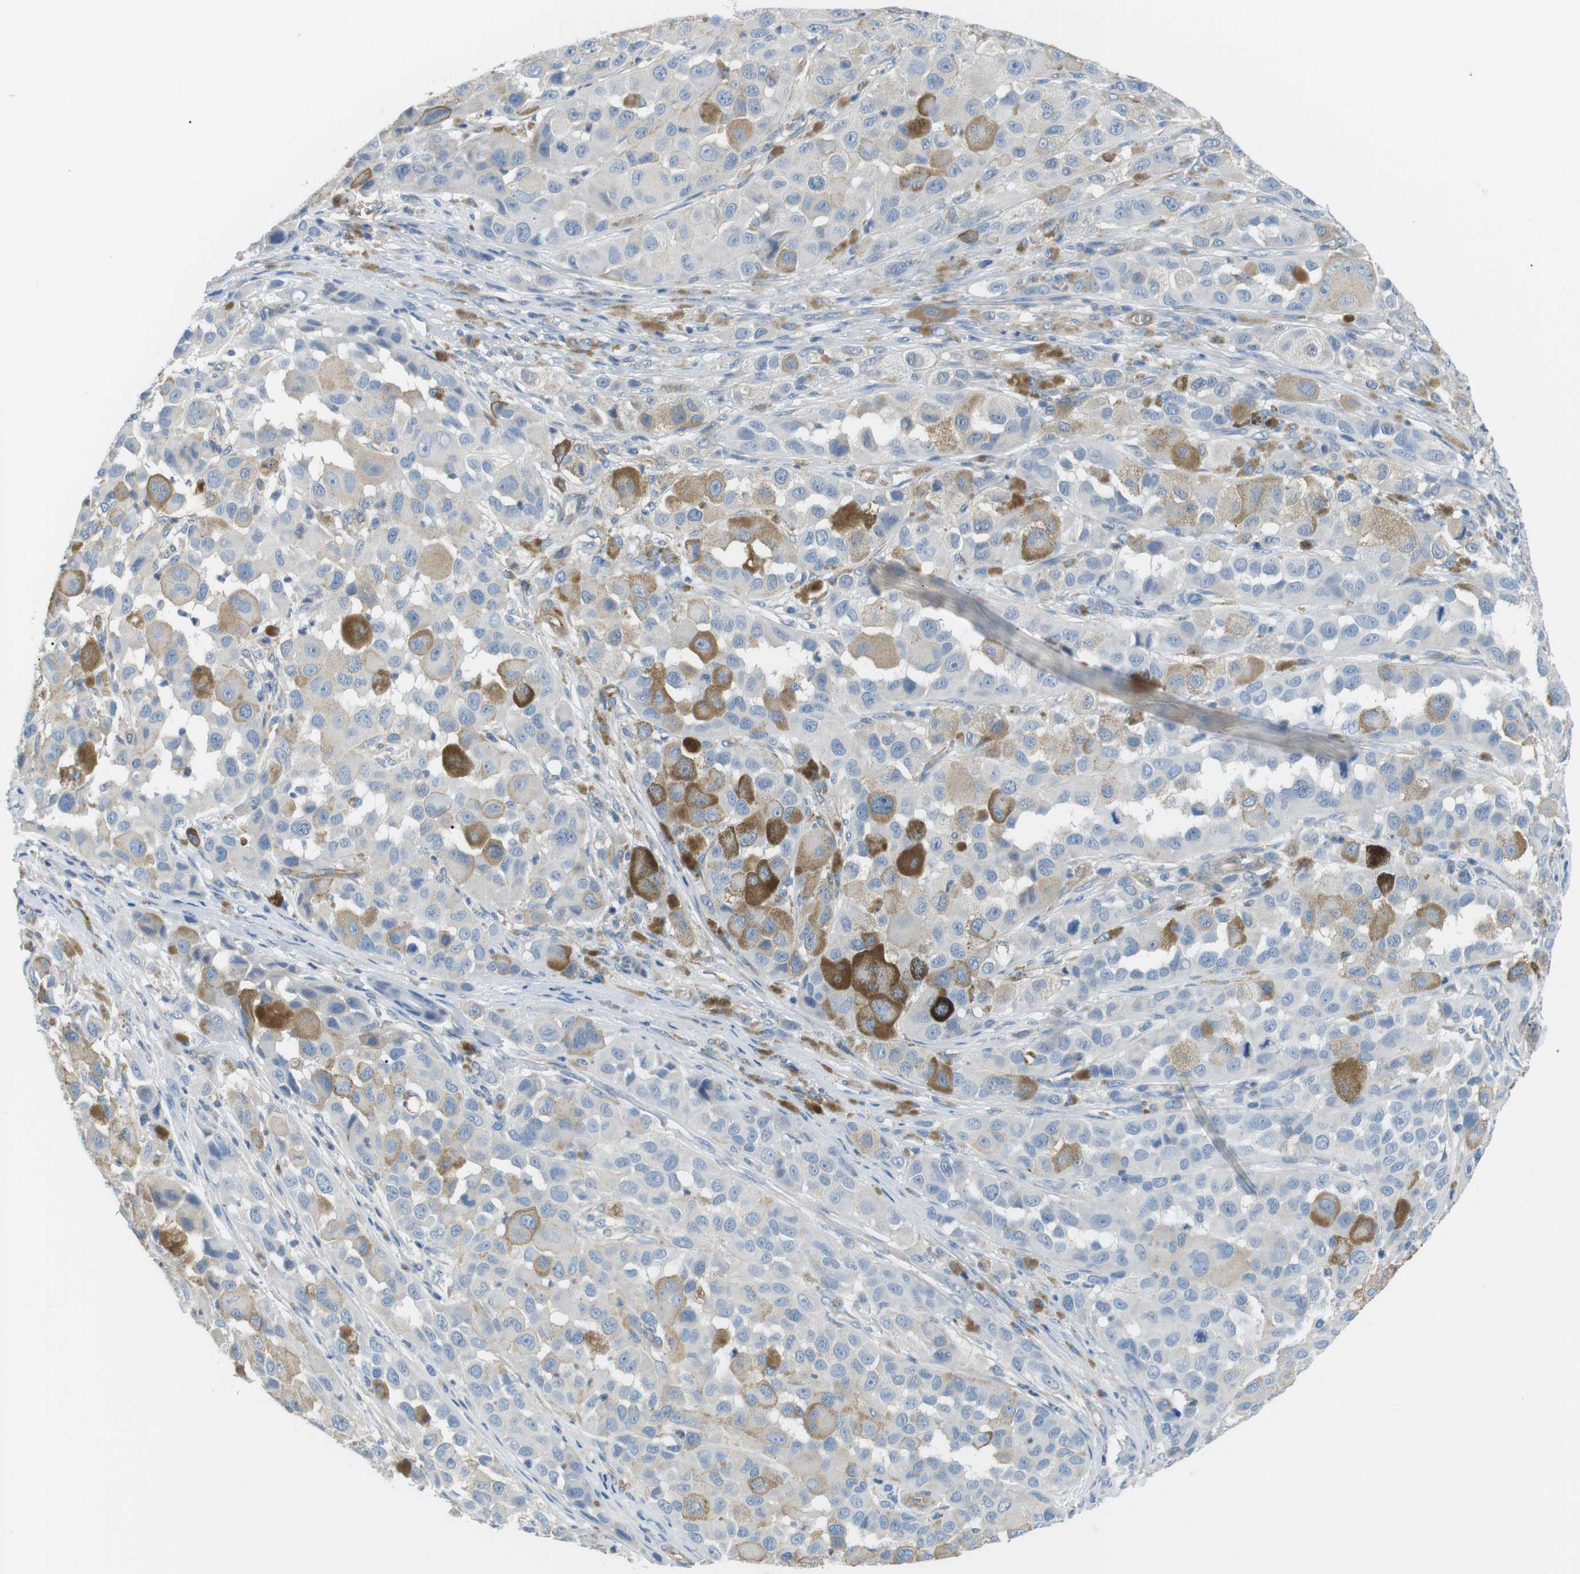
{"staining": {"intensity": "weak", "quantity": "<25%", "location": "cytoplasmic/membranous"}, "tissue": "melanoma", "cell_type": "Tumor cells", "image_type": "cancer", "snomed": [{"axis": "morphology", "description": "Malignant melanoma, NOS"}, {"axis": "topography", "description": "Skin"}], "caption": "There is no significant staining in tumor cells of malignant melanoma.", "gene": "ADCY10", "patient": {"sex": "male", "age": 96}}